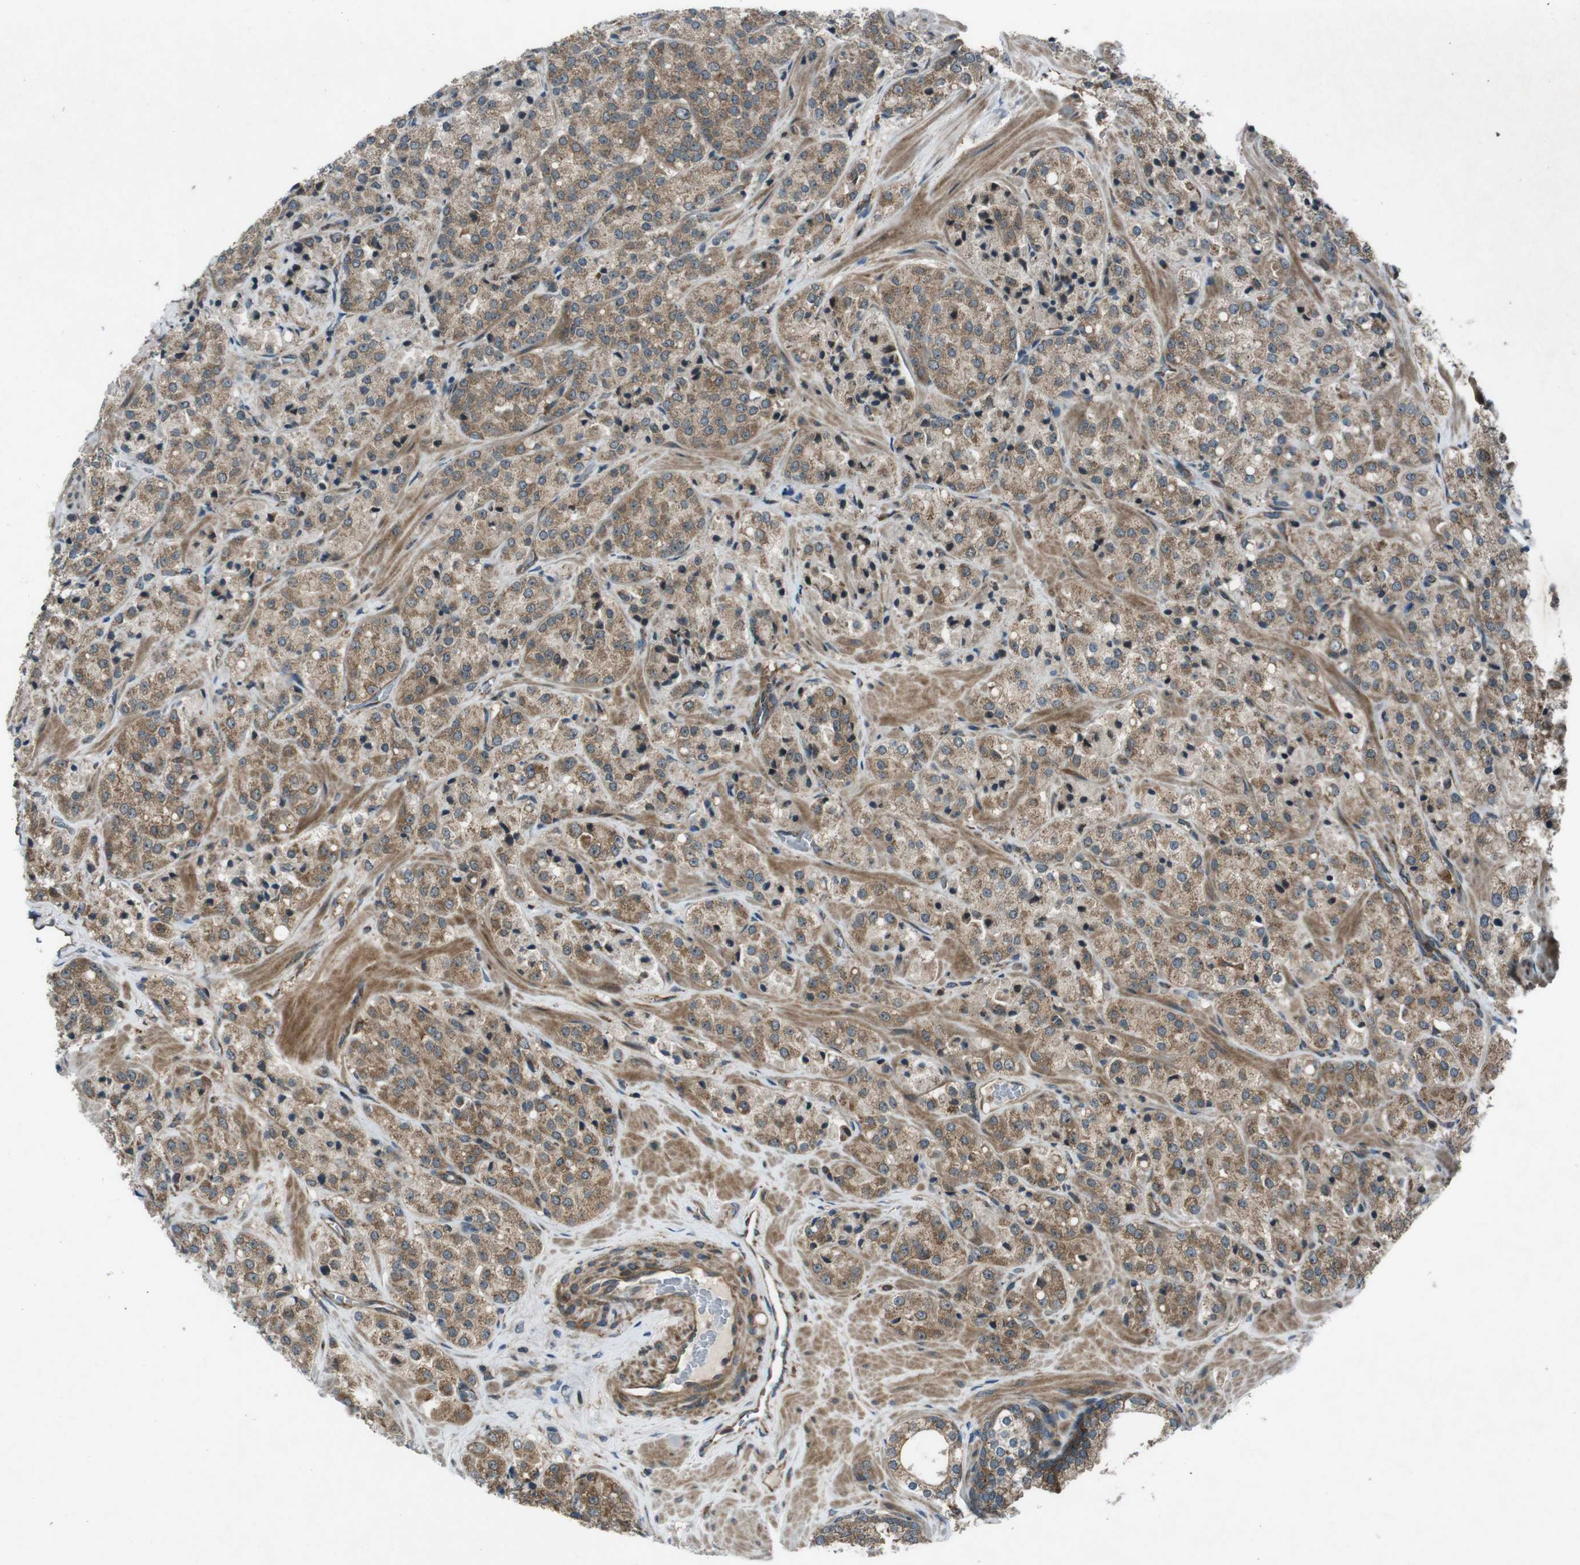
{"staining": {"intensity": "moderate", "quantity": ">75%", "location": "cytoplasmic/membranous"}, "tissue": "prostate cancer", "cell_type": "Tumor cells", "image_type": "cancer", "snomed": [{"axis": "morphology", "description": "Adenocarcinoma, High grade"}, {"axis": "topography", "description": "Prostate"}], "caption": "Human prostate high-grade adenocarcinoma stained for a protein (brown) demonstrates moderate cytoplasmic/membranous positive staining in approximately >75% of tumor cells.", "gene": "SLC27A4", "patient": {"sex": "male", "age": 64}}